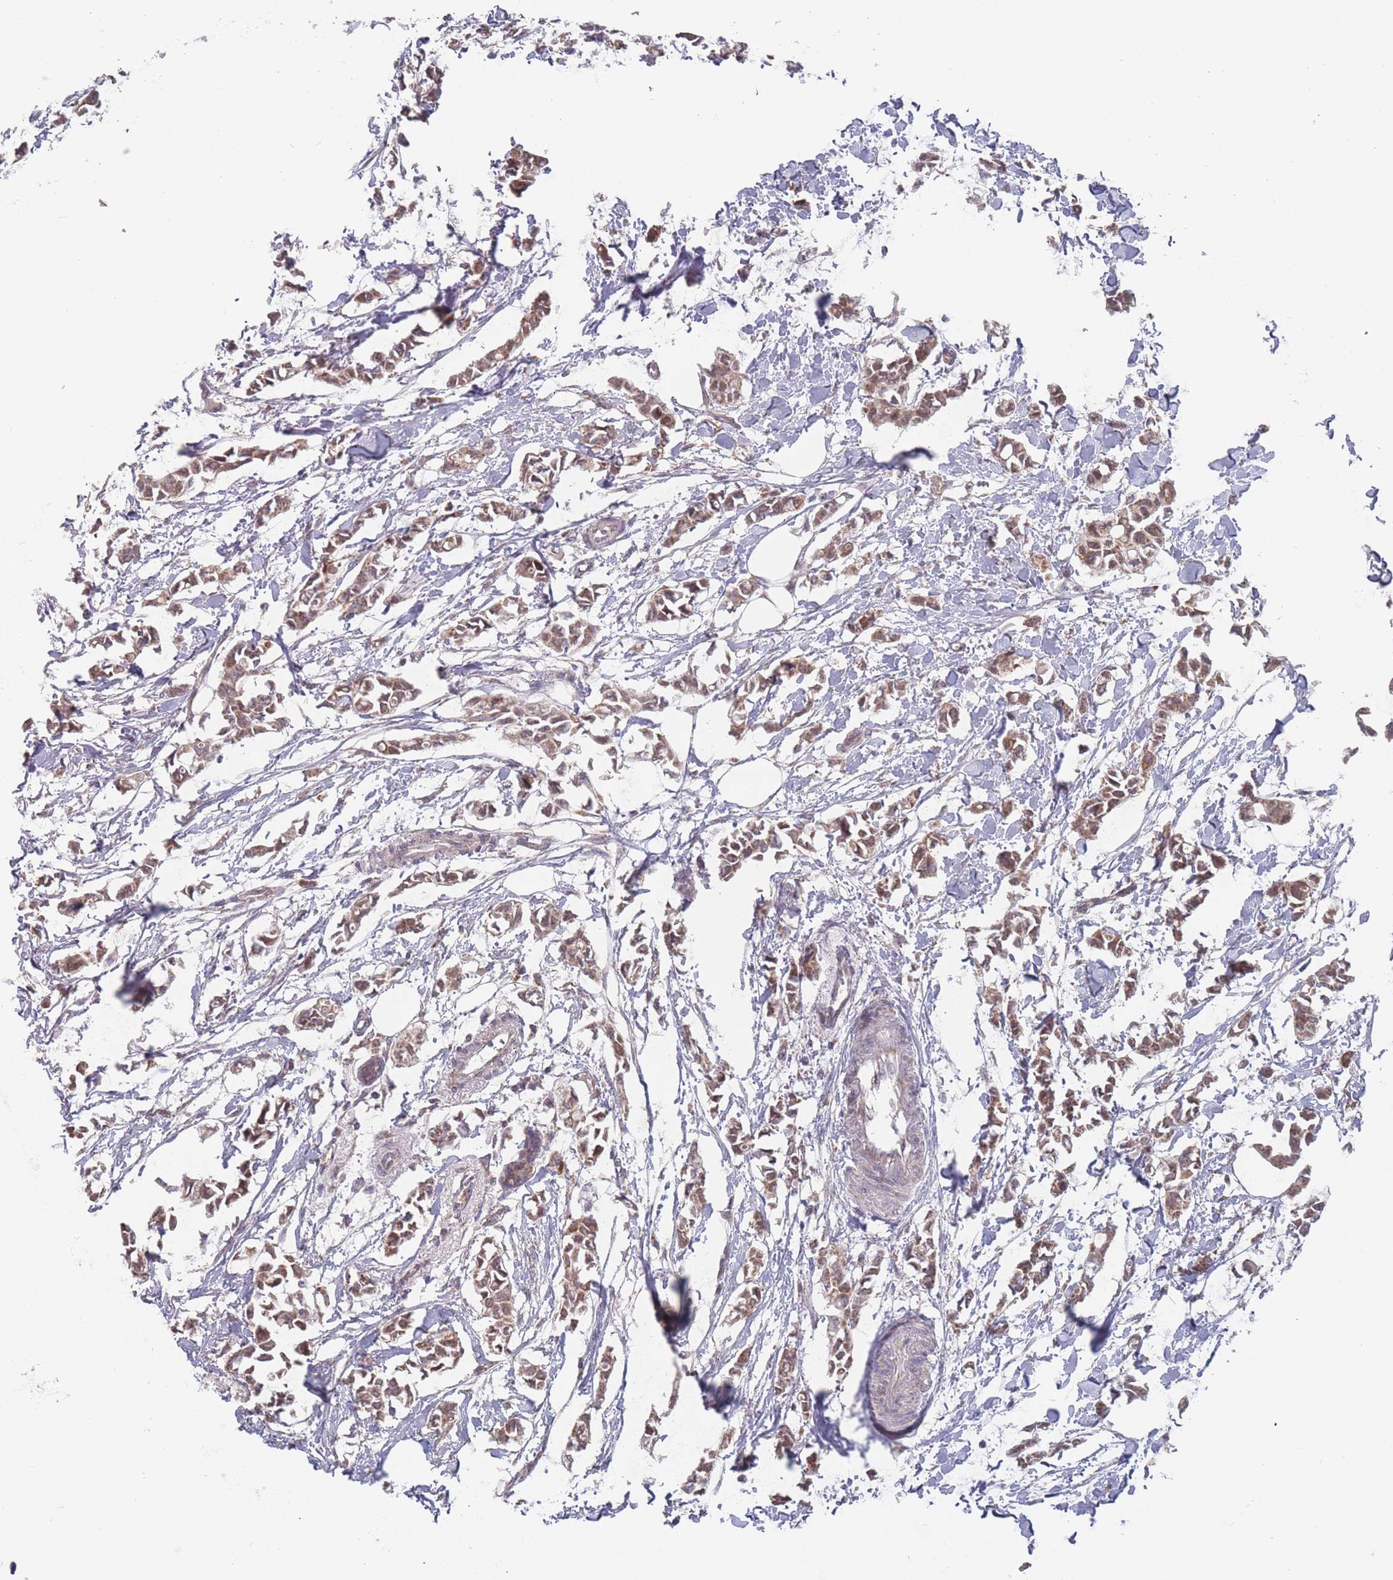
{"staining": {"intensity": "moderate", "quantity": ">75%", "location": "cytoplasmic/membranous,nuclear"}, "tissue": "breast cancer", "cell_type": "Tumor cells", "image_type": "cancer", "snomed": [{"axis": "morphology", "description": "Duct carcinoma"}, {"axis": "topography", "description": "Breast"}], "caption": "A high-resolution photomicrograph shows immunohistochemistry staining of breast cancer (invasive ductal carcinoma), which demonstrates moderate cytoplasmic/membranous and nuclear staining in about >75% of tumor cells.", "gene": "PEX7", "patient": {"sex": "female", "age": 41}}